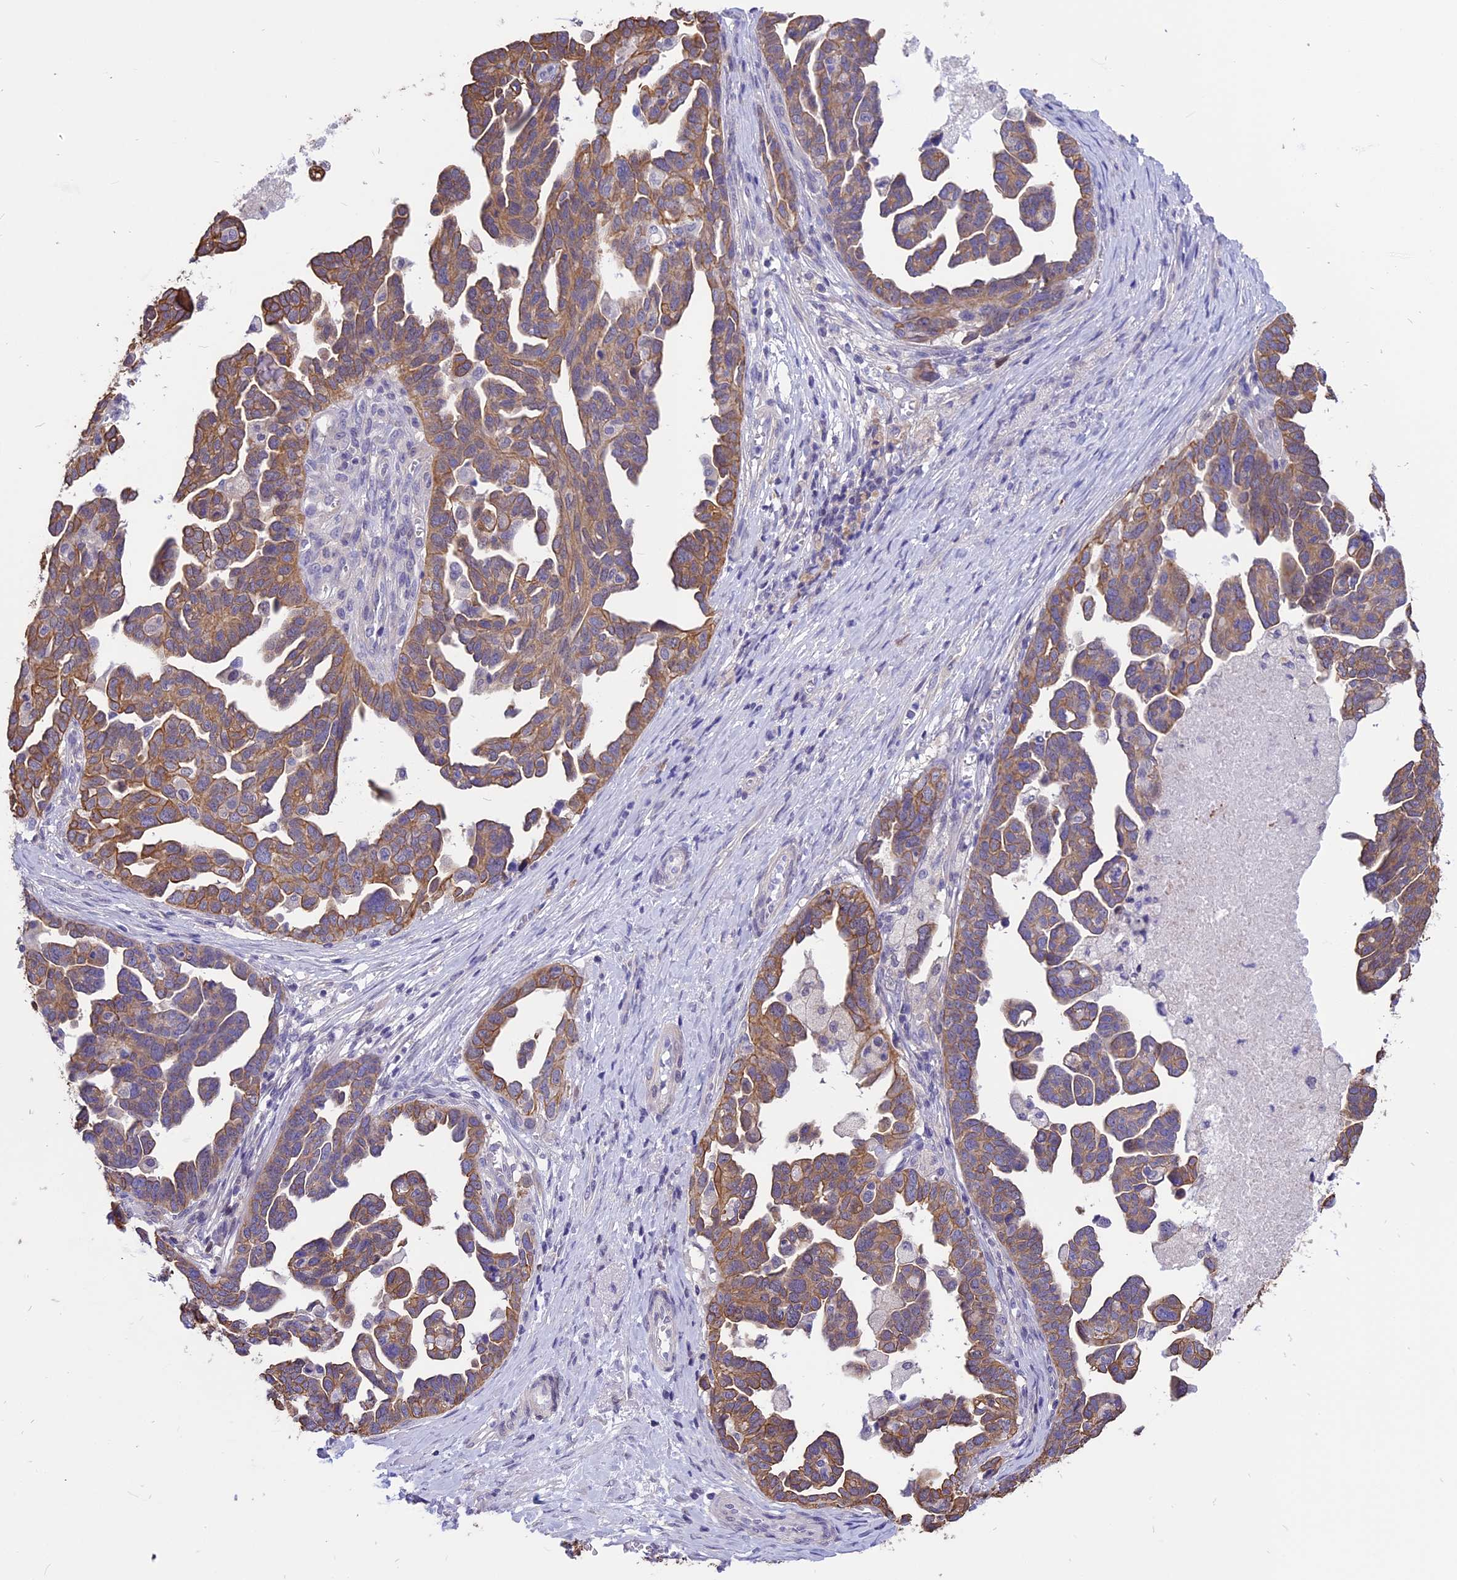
{"staining": {"intensity": "moderate", "quantity": ">75%", "location": "cytoplasmic/membranous"}, "tissue": "ovarian cancer", "cell_type": "Tumor cells", "image_type": "cancer", "snomed": [{"axis": "morphology", "description": "Cystadenocarcinoma, serous, NOS"}, {"axis": "topography", "description": "Ovary"}], "caption": "IHC histopathology image of human ovarian serous cystadenocarcinoma stained for a protein (brown), which exhibits medium levels of moderate cytoplasmic/membranous positivity in approximately >75% of tumor cells.", "gene": "STUB1", "patient": {"sex": "female", "age": 54}}